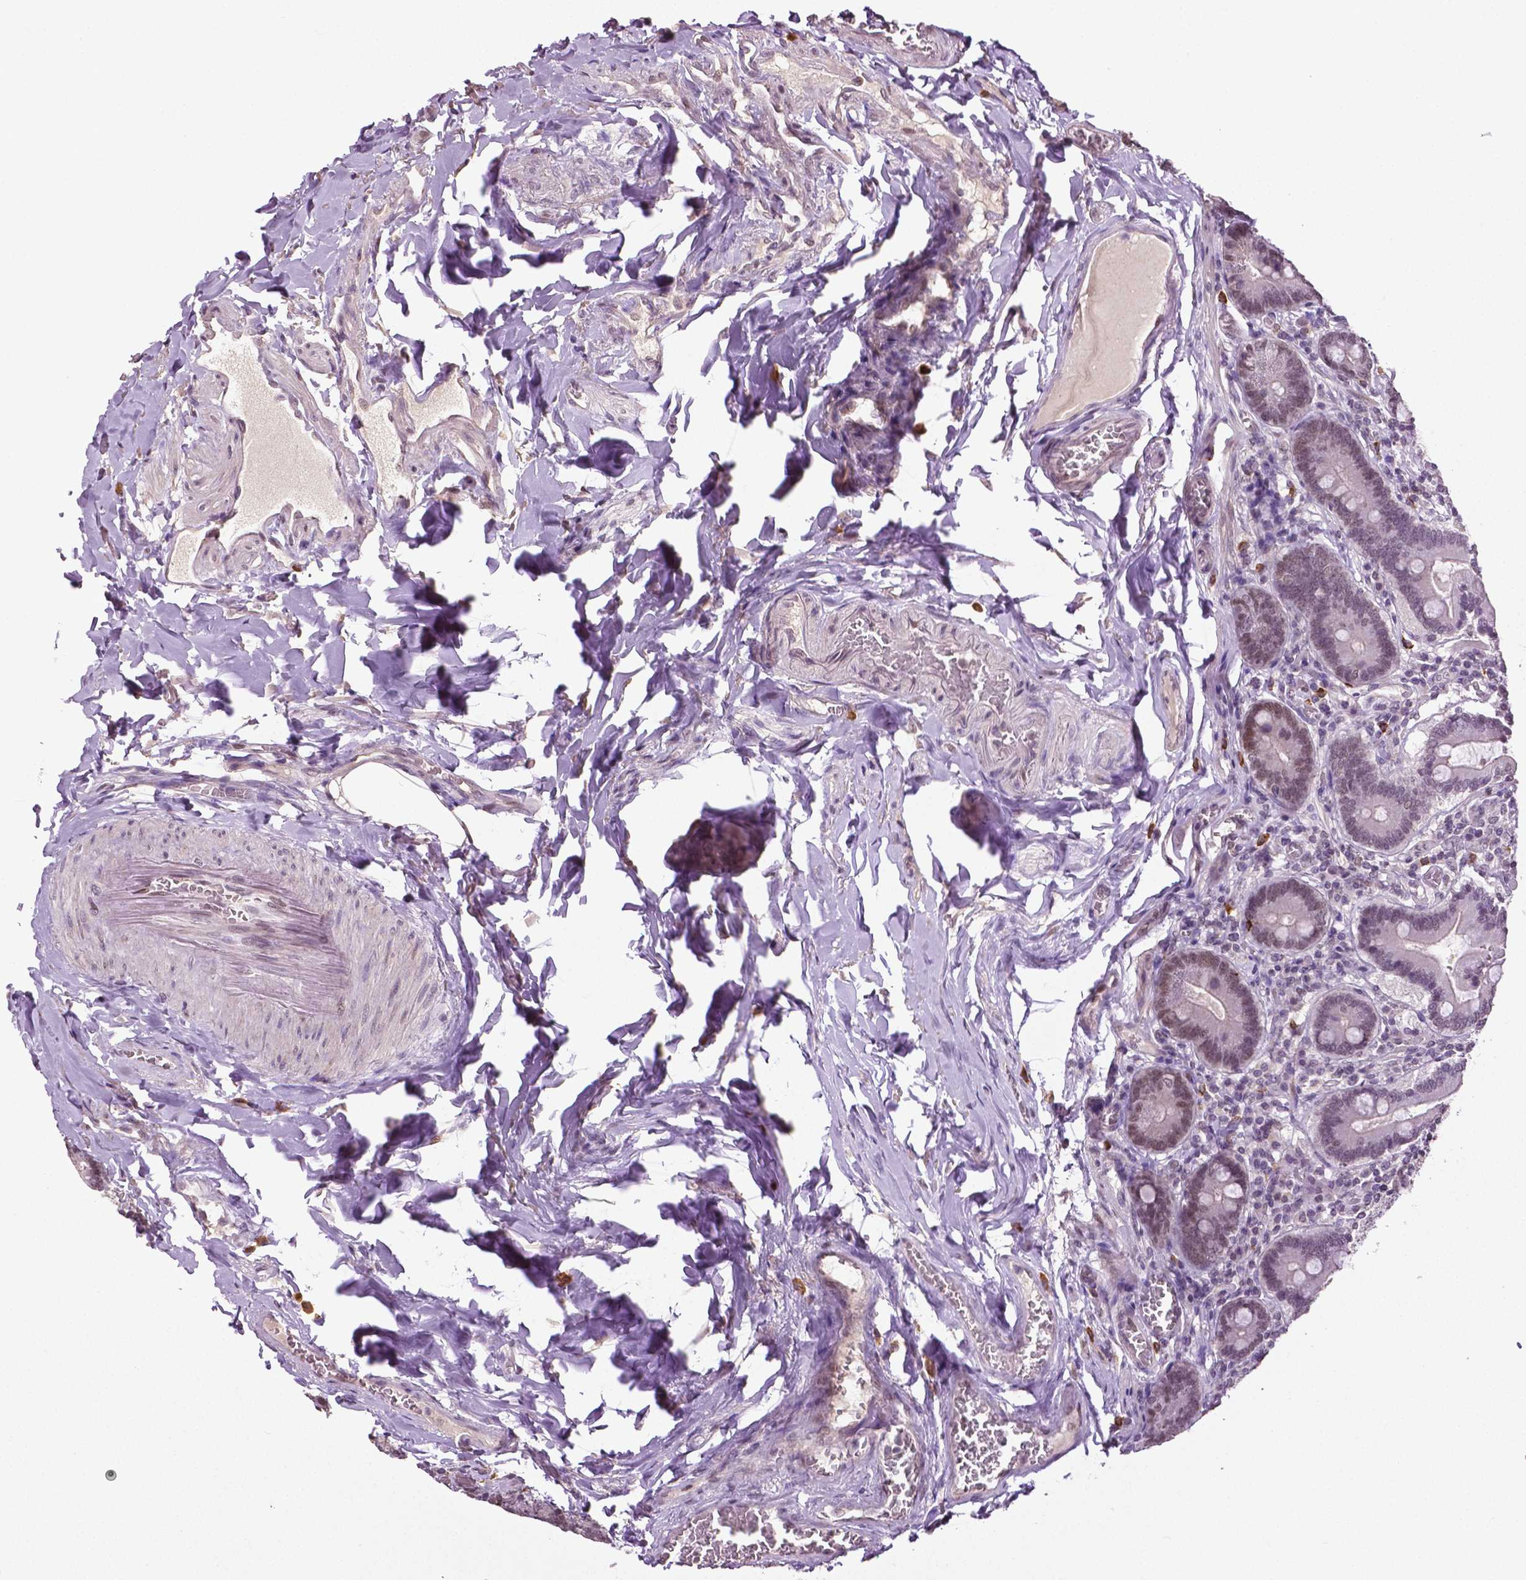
{"staining": {"intensity": "weak", "quantity": "25%-75%", "location": "nuclear"}, "tissue": "duodenum", "cell_type": "Glandular cells", "image_type": "normal", "snomed": [{"axis": "morphology", "description": "Normal tissue, NOS"}, {"axis": "topography", "description": "Duodenum"}], "caption": "Immunohistochemical staining of normal human duodenum exhibits low levels of weak nuclear expression in about 25%-75% of glandular cells.", "gene": "DLX5", "patient": {"sex": "female", "age": 62}}